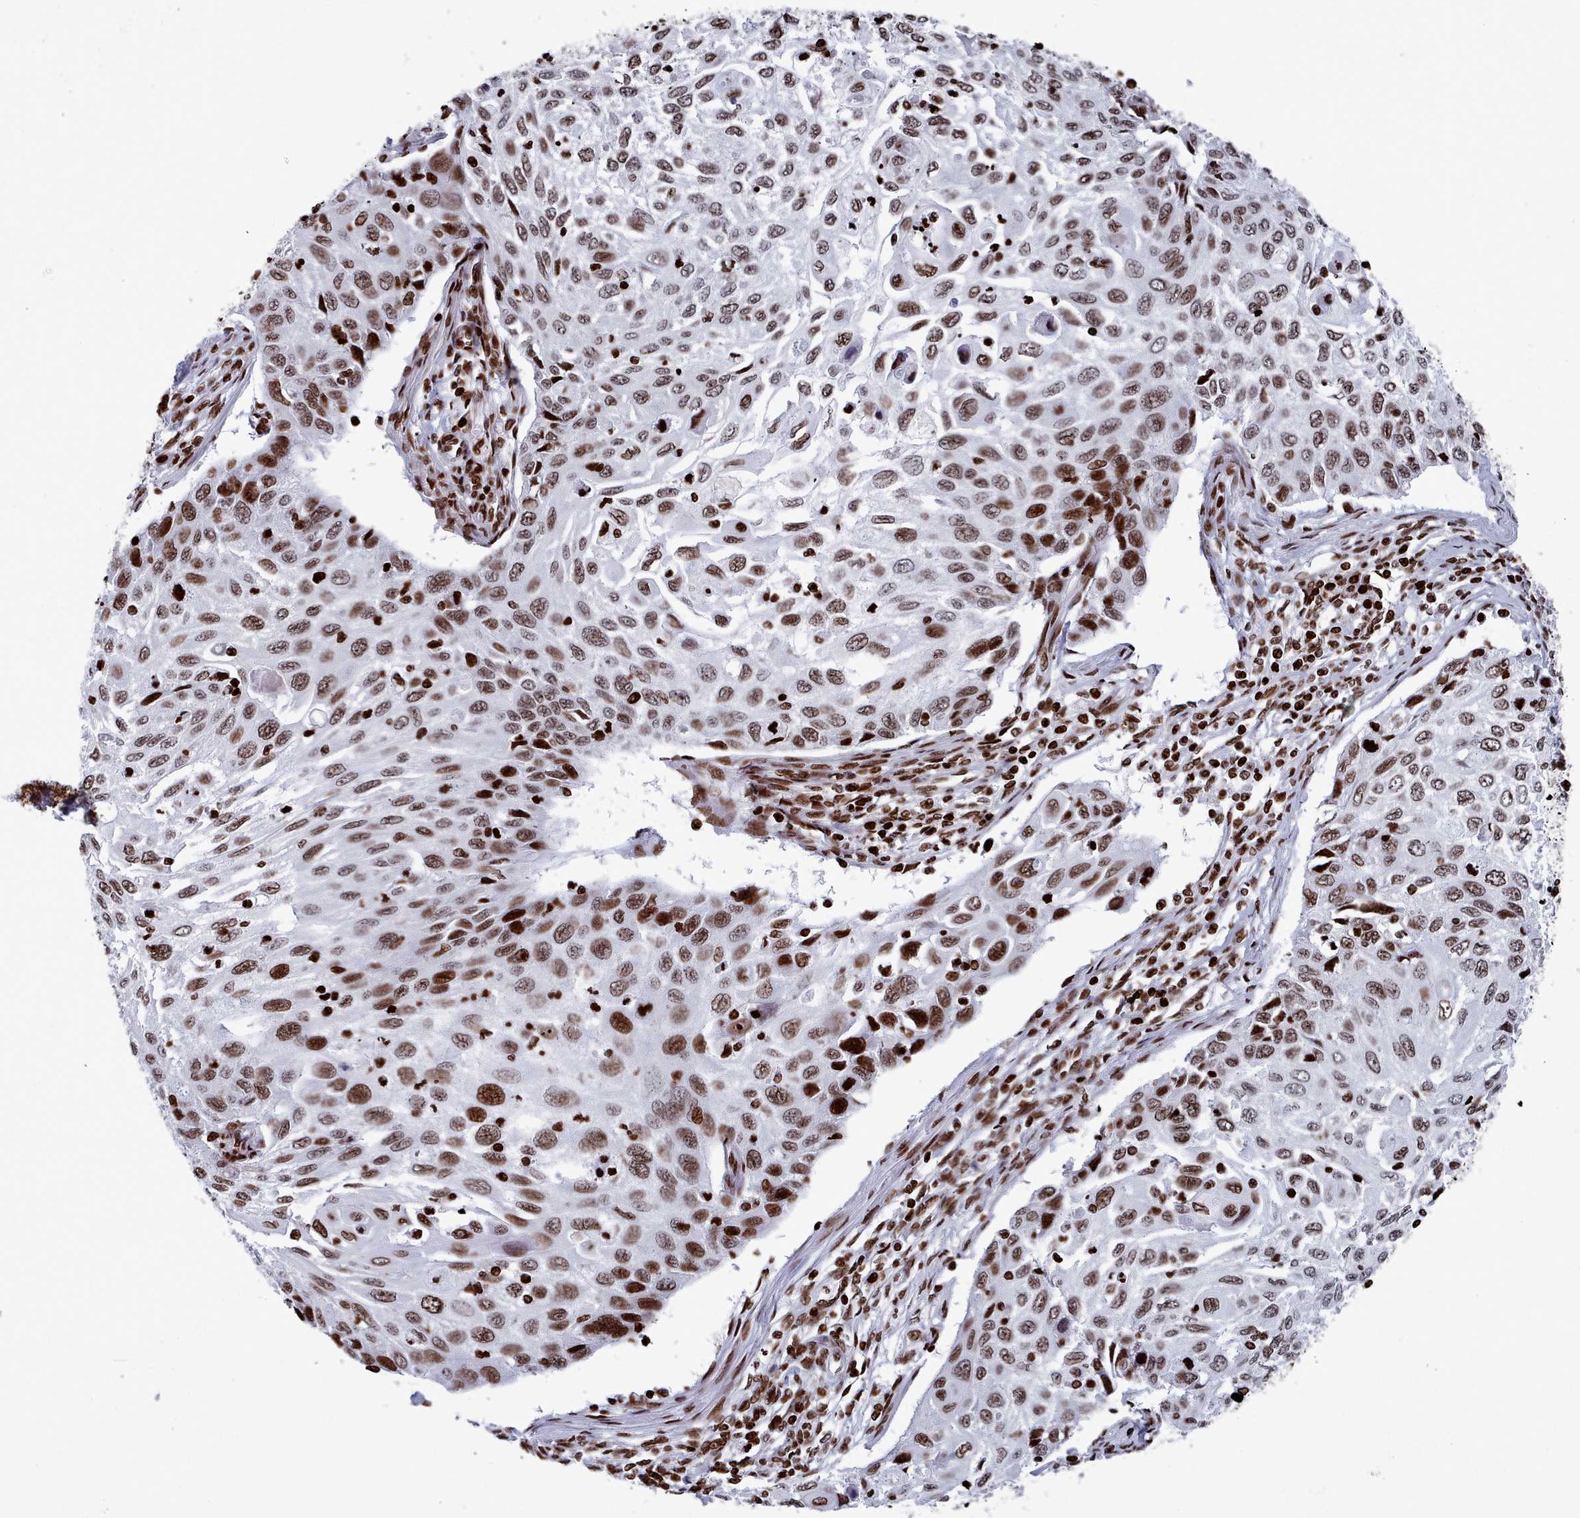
{"staining": {"intensity": "strong", "quantity": ">75%", "location": "nuclear"}, "tissue": "cervical cancer", "cell_type": "Tumor cells", "image_type": "cancer", "snomed": [{"axis": "morphology", "description": "Squamous cell carcinoma, NOS"}, {"axis": "topography", "description": "Cervix"}], "caption": "Immunohistochemical staining of cervical cancer displays high levels of strong nuclear expression in approximately >75% of tumor cells. The staining was performed using DAB (3,3'-diaminobenzidine), with brown indicating positive protein expression. Nuclei are stained blue with hematoxylin.", "gene": "PCDHB12", "patient": {"sex": "female", "age": 70}}